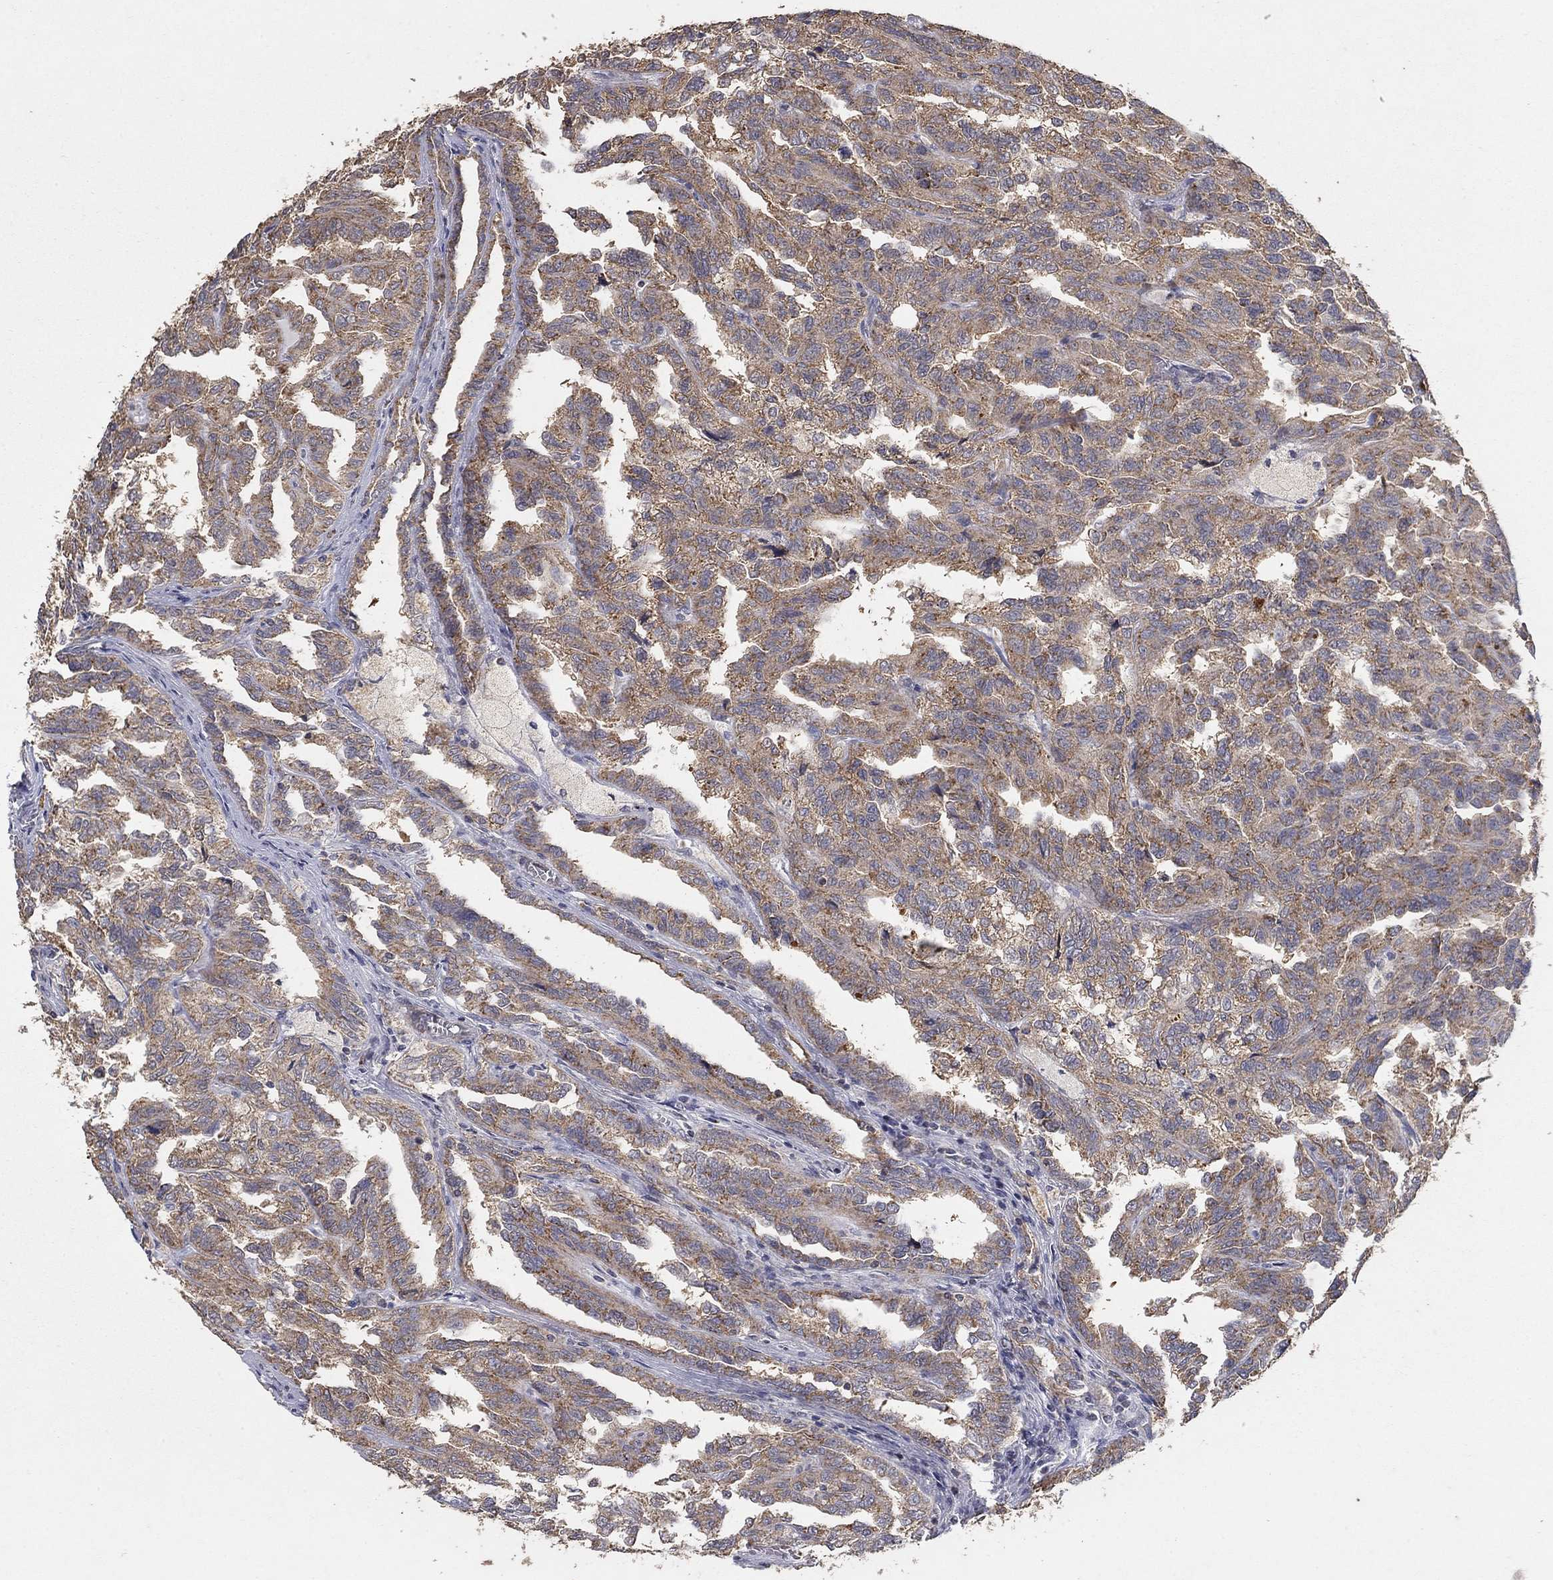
{"staining": {"intensity": "weak", "quantity": ">75%", "location": "cytoplasmic/membranous"}, "tissue": "renal cancer", "cell_type": "Tumor cells", "image_type": "cancer", "snomed": [{"axis": "morphology", "description": "Adenocarcinoma, NOS"}, {"axis": "topography", "description": "Kidney"}], "caption": "An IHC image of neoplastic tissue is shown. Protein staining in brown labels weak cytoplasmic/membranous positivity in renal cancer (adenocarcinoma) within tumor cells.", "gene": "GPSM1", "patient": {"sex": "male", "age": 79}}